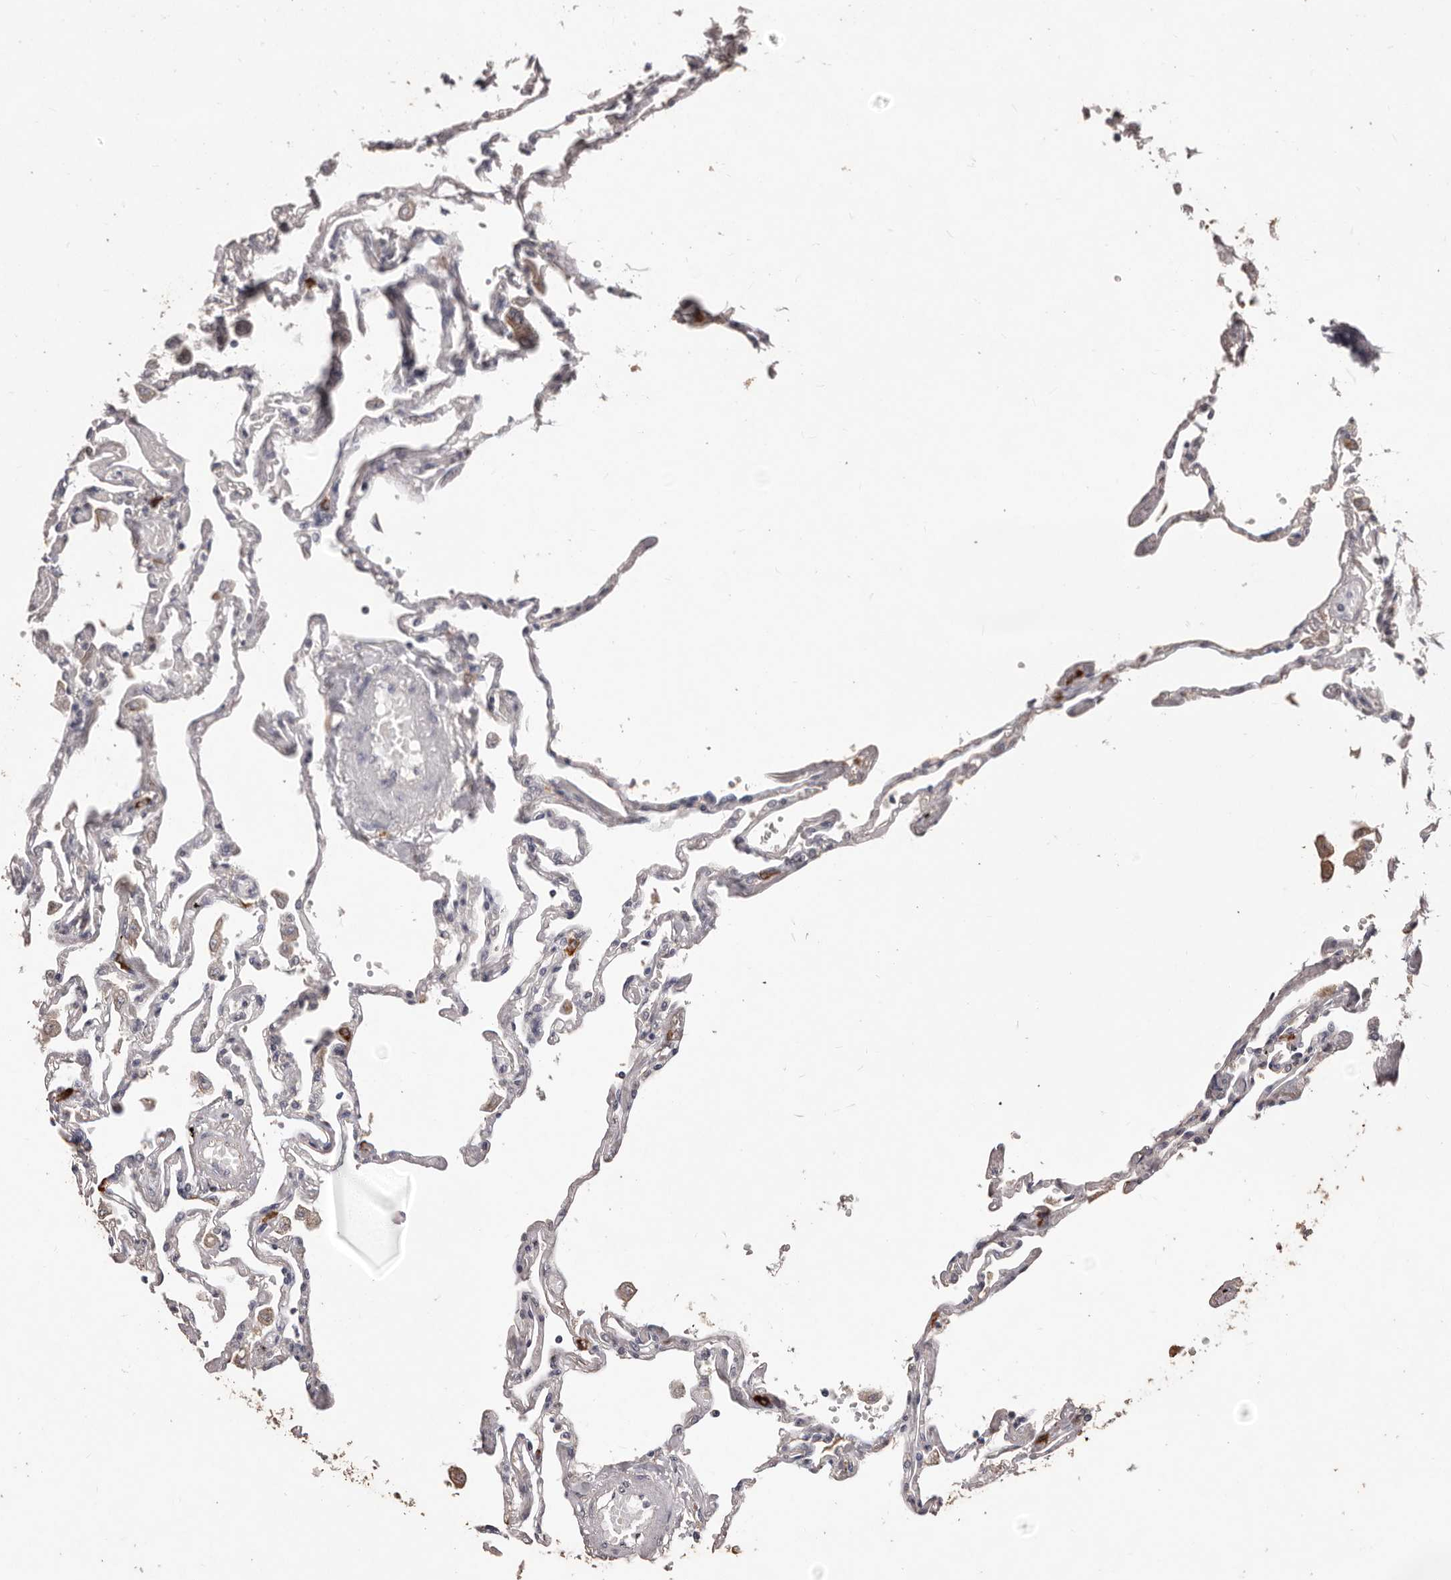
{"staining": {"intensity": "negative", "quantity": "none", "location": "none"}, "tissue": "lung", "cell_type": "Alveolar cells", "image_type": "normal", "snomed": [{"axis": "morphology", "description": "Normal tissue, NOS"}, {"axis": "topography", "description": "Lung"}], "caption": "Alveolar cells show no significant staining in unremarkable lung. (DAB (3,3'-diaminobenzidine) immunohistochemistry with hematoxylin counter stain).", "gene": "PRSS27", "patient": {"sex": "female", "age": 67}}